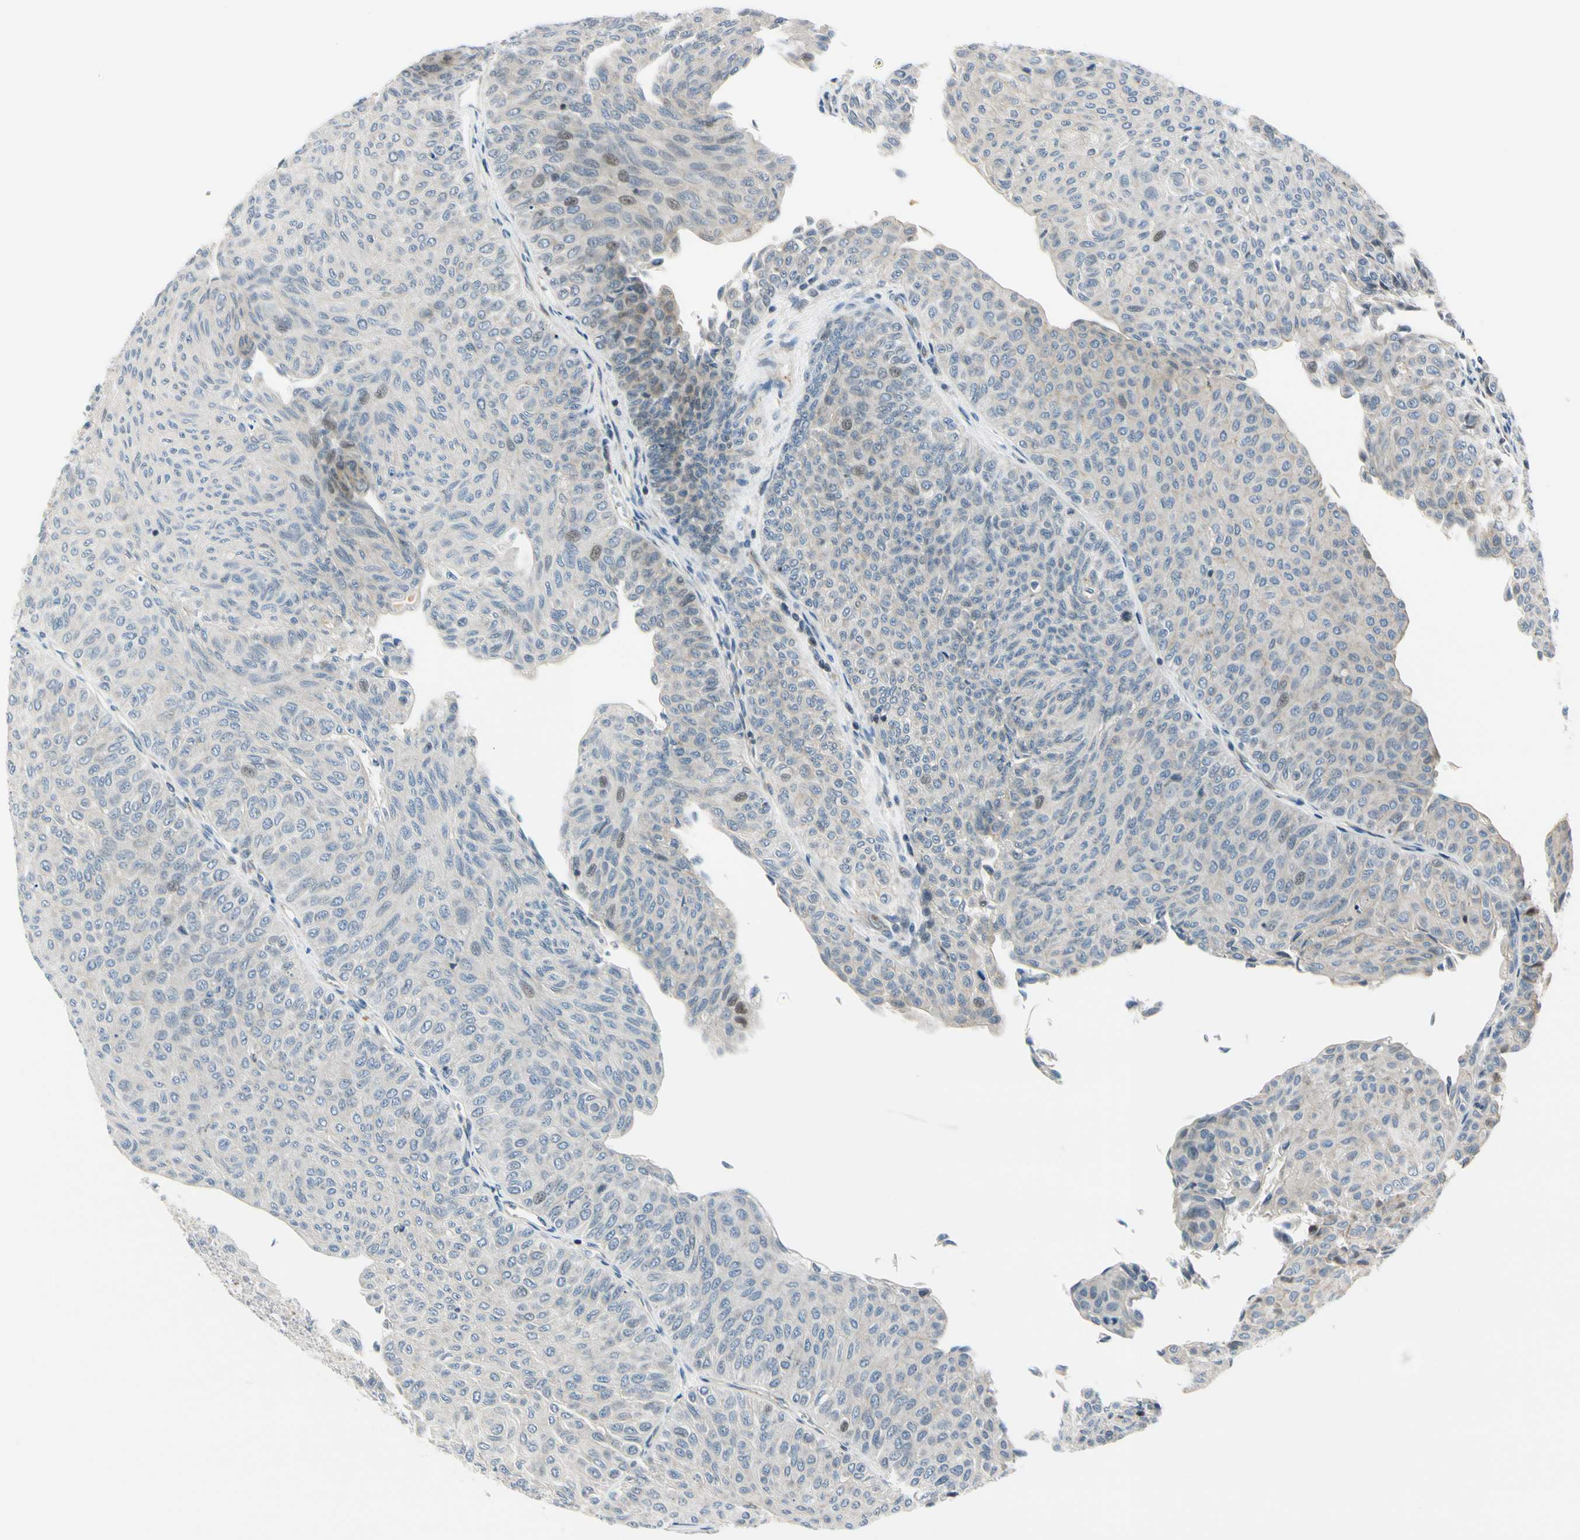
{"staining": {"intensity": "weak", "quantity": "<25%", "location": "nuclear"}, "tissue": "urothelial cancer", "cell_type": "Tumor cells", "image_type": "cancer", "snomed": [{"axis": "morphology", "description": "Urothelial carcinoma, Low grade"}, {"axis": "topography", "description": "Urinary bladder"}], "caption": "IHC micrograph of neoplastic tissue: low-grade urothelial carcinoma stained with DAB (3,3'-diaminobenzidine) shows no significant protein staining in tumor cells.", "gene": "NPDC1", "patient": {"sex": "male", "age": 78}}